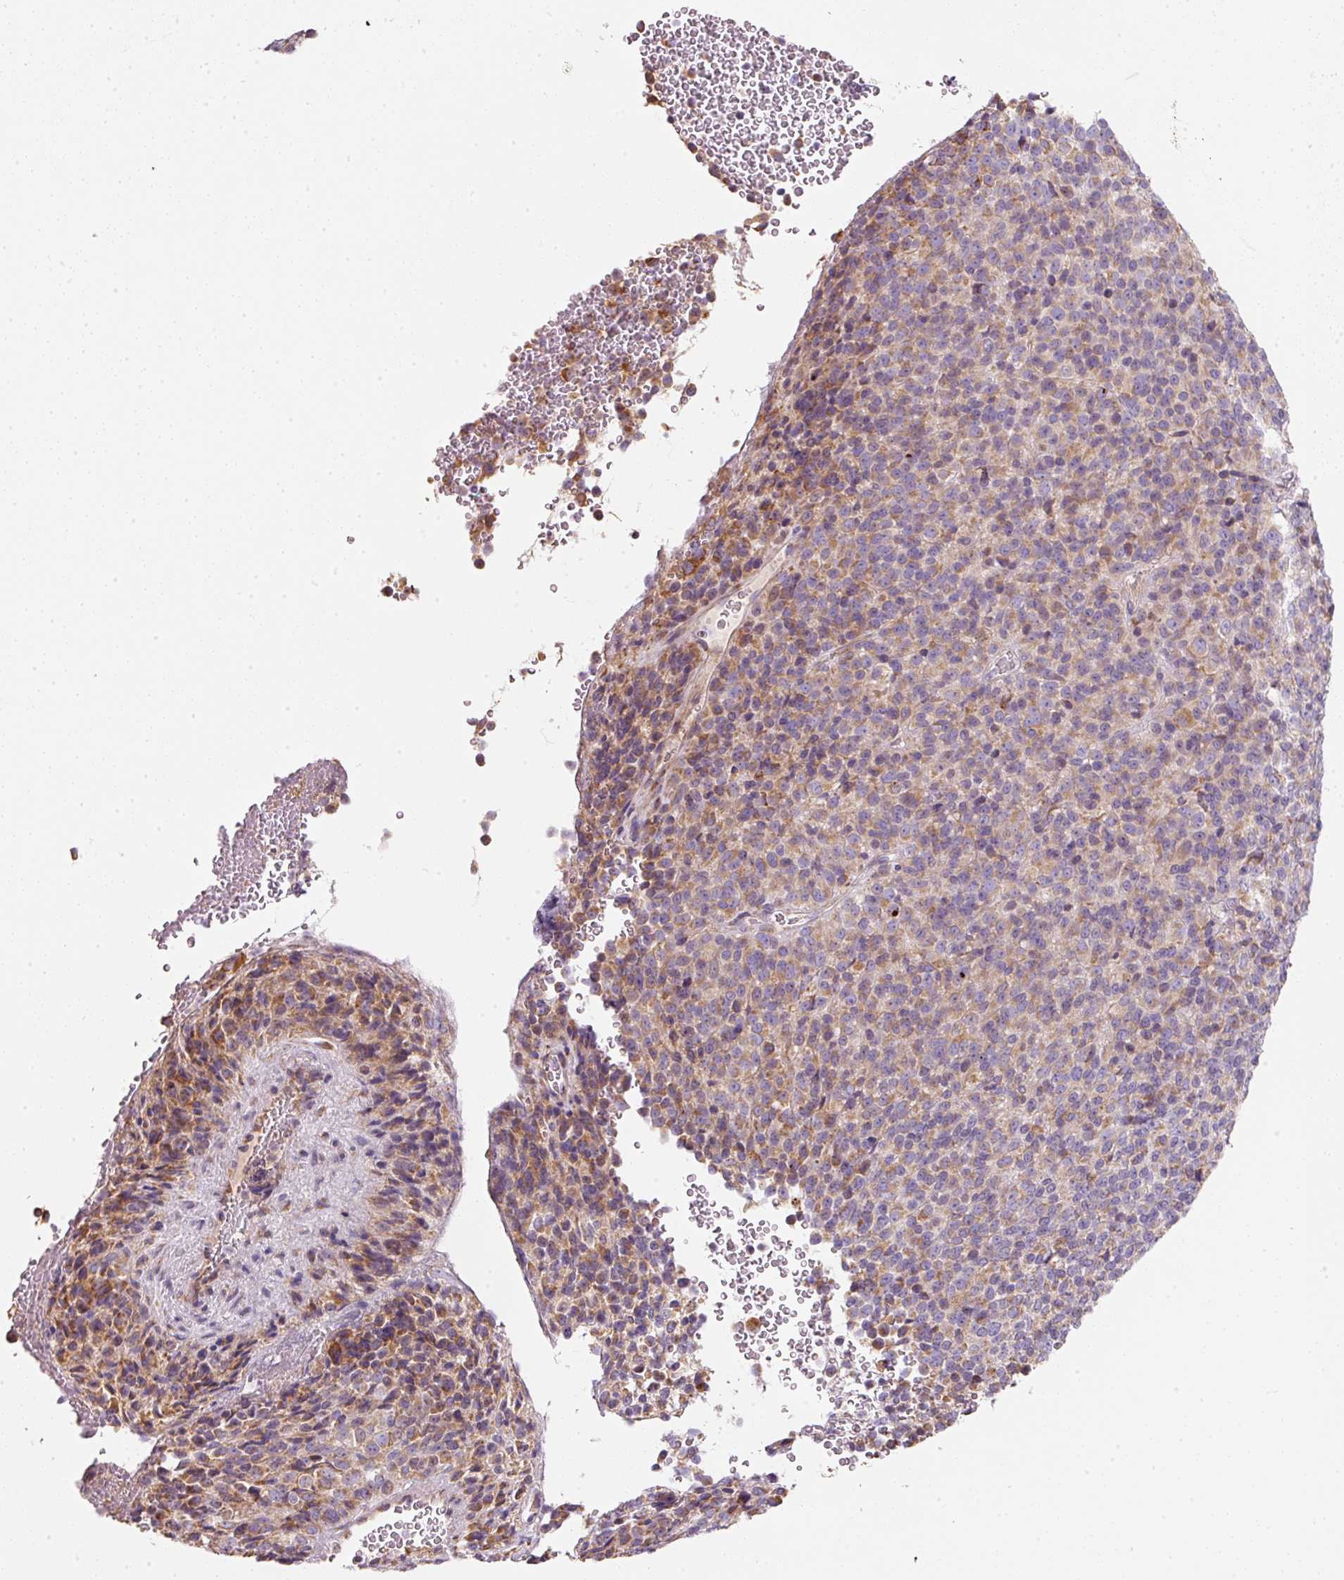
{"staining": {"intensity": "moderate", "quantity": "25%-75%", "location": "cytoplasmic/membranous"}, "tissue": "melanoma", "cell_type": "Tumor cells", "image_type": "cancer", "snomed": [{"axis": "morphology", "description": "Malignant melanoma, Metastatic site"}, {"axis": "topography", "description": "Brain"}], "caption": "A medium amount of moderate cytoplasmic/membranous expression is present in approximately 25%-75% of tumor cells in melanoma tissue.", "gene": "MORN4", "patient": {"sex": "female", "age": 56}}